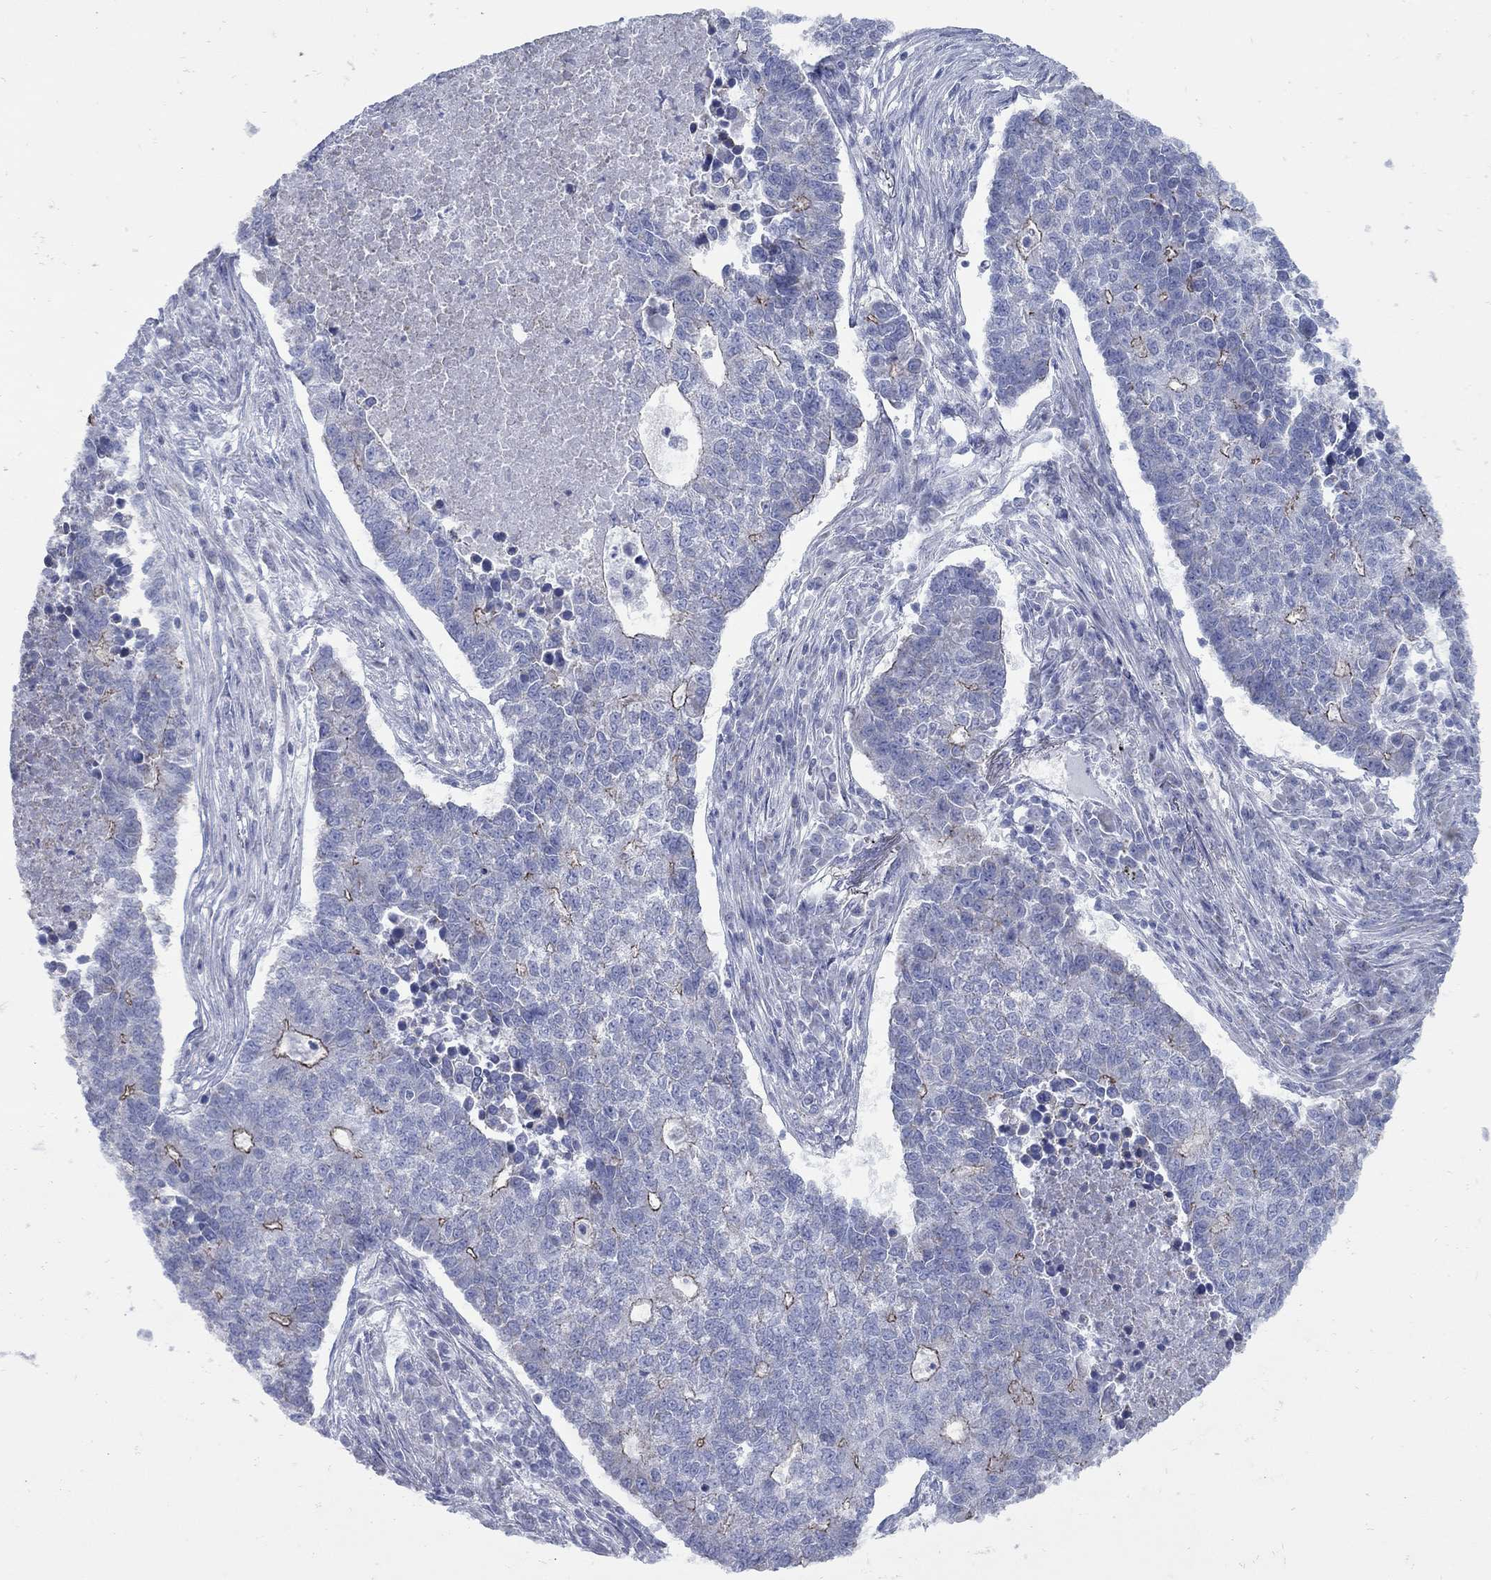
{"staining": {"intensity": "strong", "quantity": "<25%", "location": "cytoplasmic/membranous"}, "tissue": "lung cancer", "cell_type": "Tumor cells", "image_type": "cancer", "snomed": [{"axis": "morphology", "description": "Adenocarcinoma, NOS"}, {"axis": "topography", "description": "Lung"}], "caption": "Protein positivity by IHC exhibits strong cytoplasmic/membranous positivity in about <25% of tumor cells in adenocarcinoma (lung).", "gene": "PDZD3", "patient": {"sex": "male", "age": 57}}